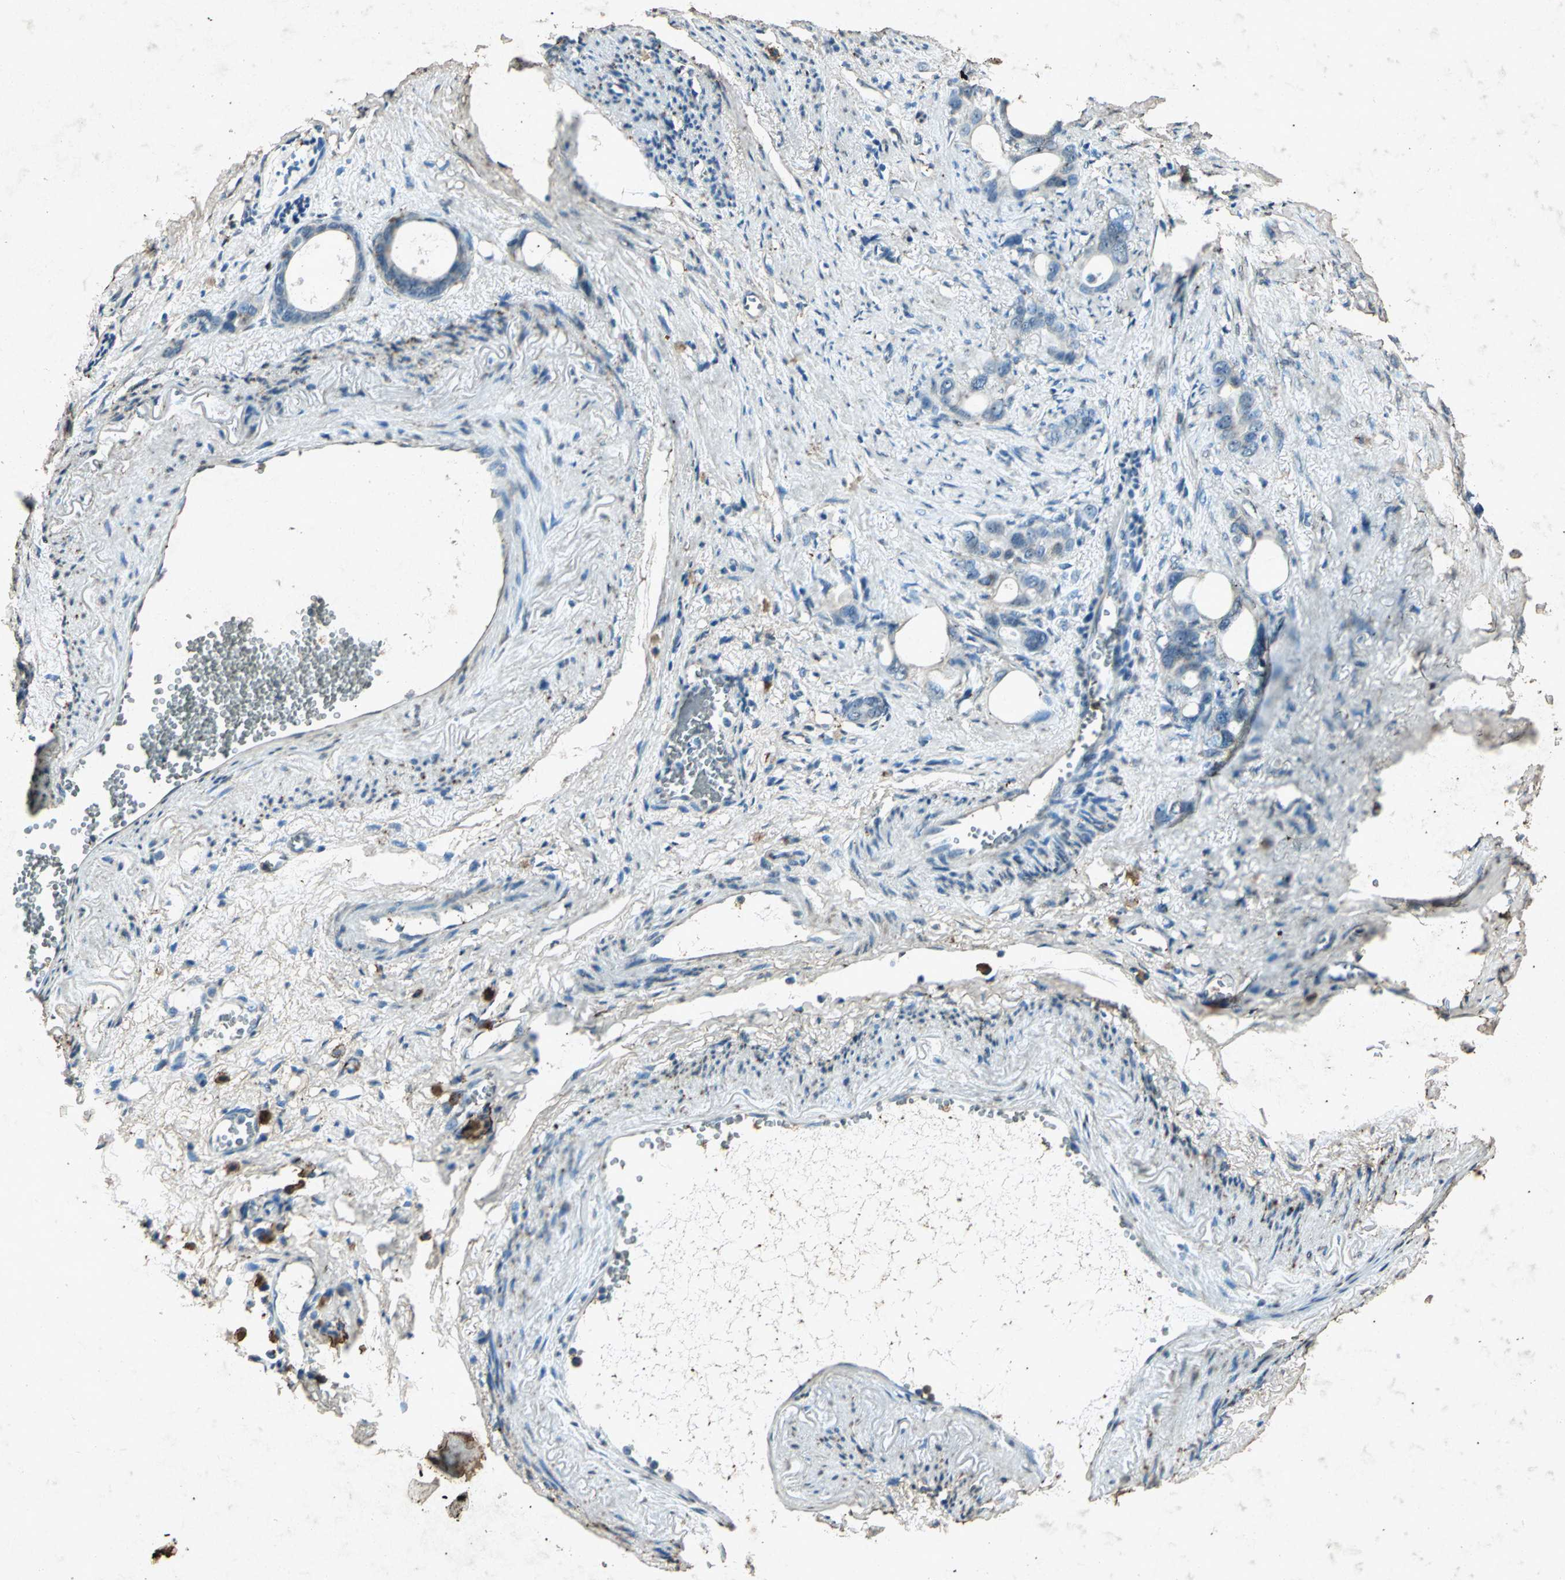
{"staining": {"intensity": "negative", "quantity": "none", "location": "none"}, "tissue": "stomach cancer", "cell_type": "Tumor cells", "image_type": "cancer", "snomed": [{"axis": "morphology", "description": "Adenocarcinoma, NOS"}, {"axis": "topography", "description": "Stomach"}], "caption": "Protein analysis of adenocarcinoma (stomach) demonstrates no significant expression in tumor cells.", "gene": "PSEN1", "patient": {"sex": "female", "age": 75}}